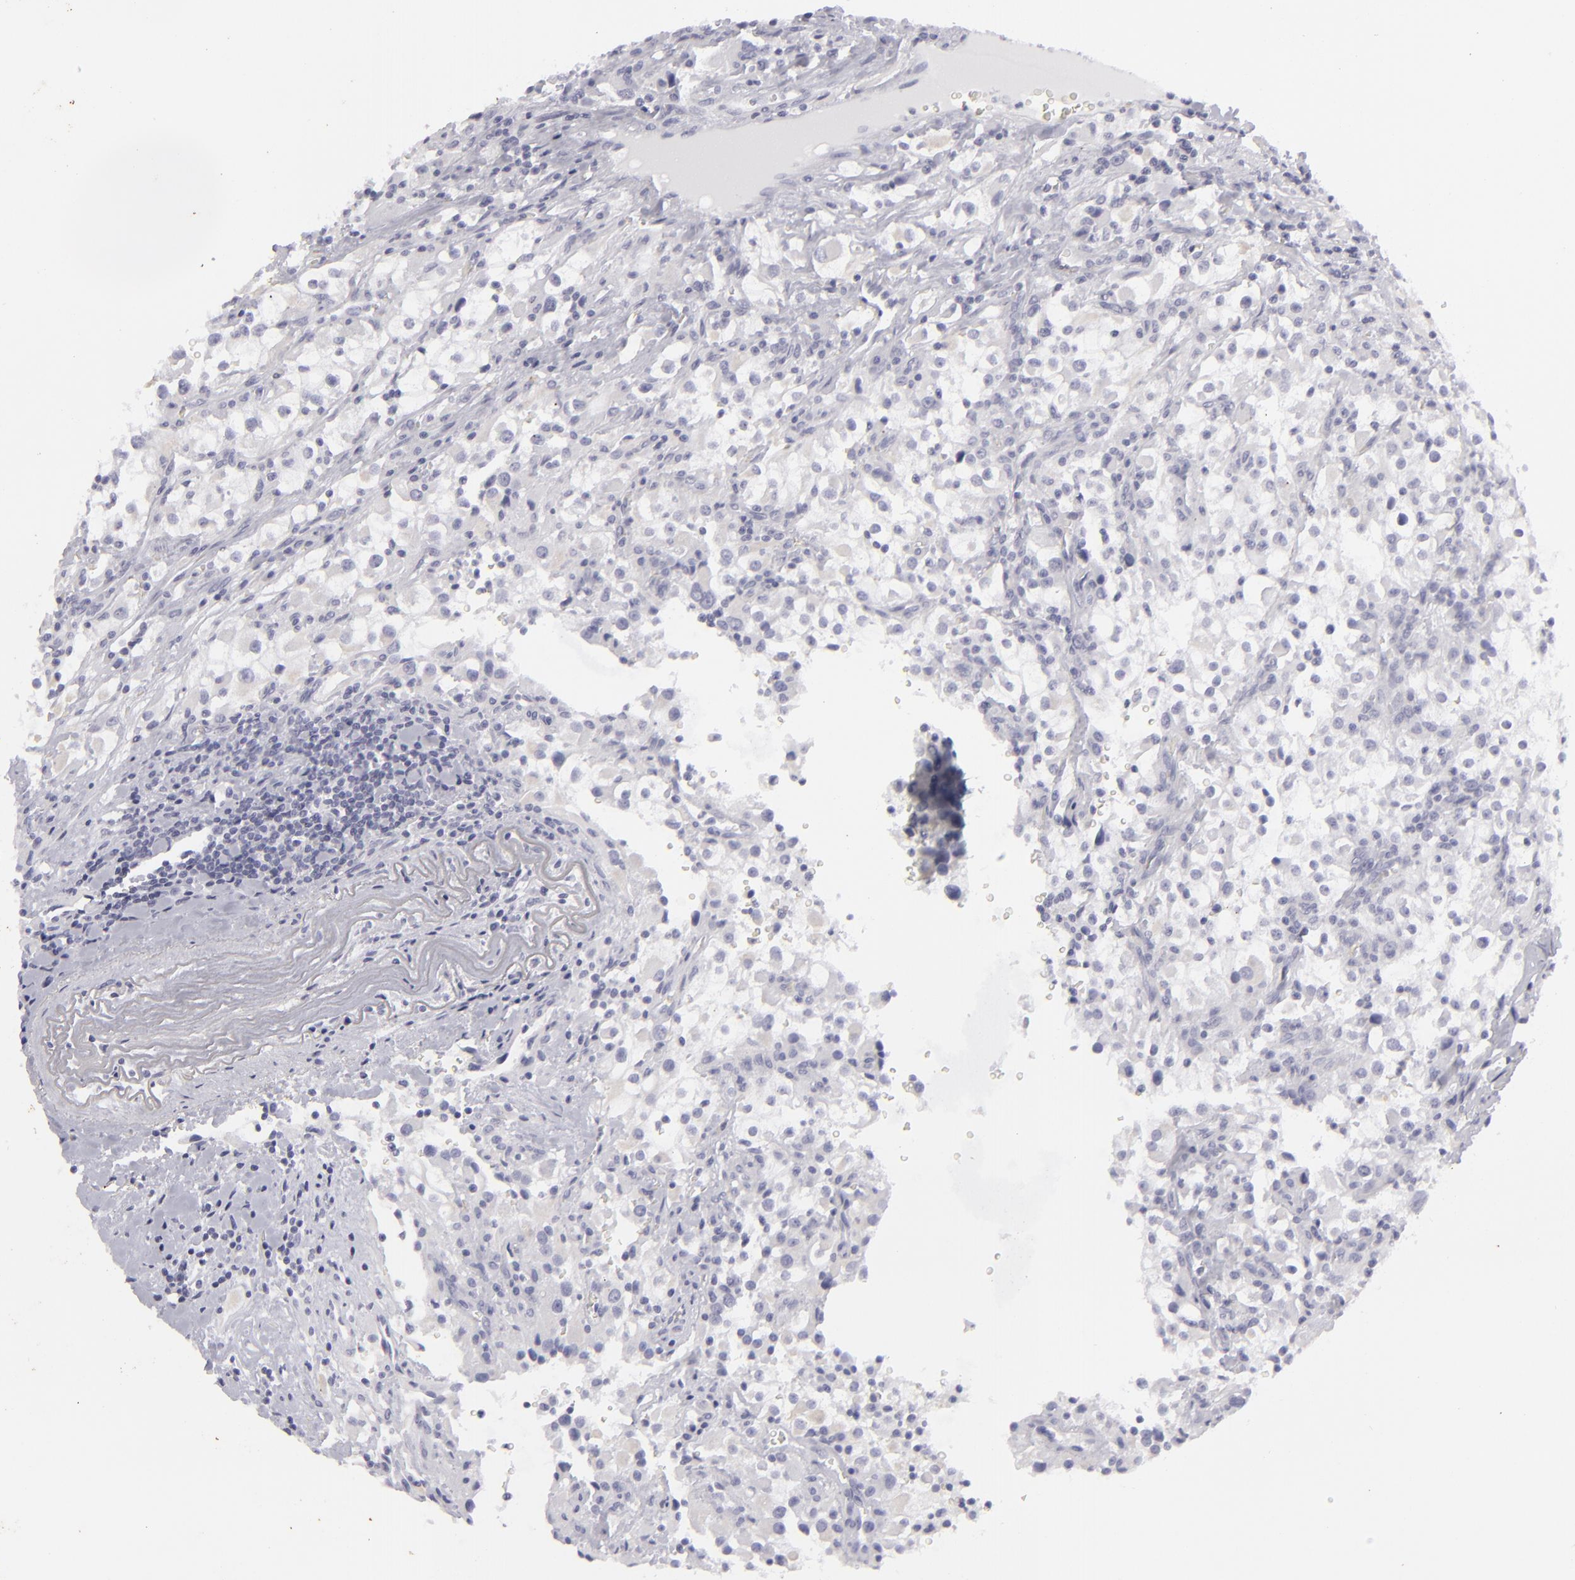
{"staining": {"intensity": "negative", "quantity": "none", "location": "none"}, "tissue": "renal cancer", "cell_type": "Tumor cells", "image_type": "cancer", "snomed": [{"axis": "morphology", "description": "Adenocarcinoma, NOS"}, {"axis": "topography", "description": "Kidney"}], "caption": "Immunohistochemical staining of renal adenocarcinoma shows no significant expression in tumor cells.", "gene": "KRT1", "patient": {"sex": "female", "age": 52}}